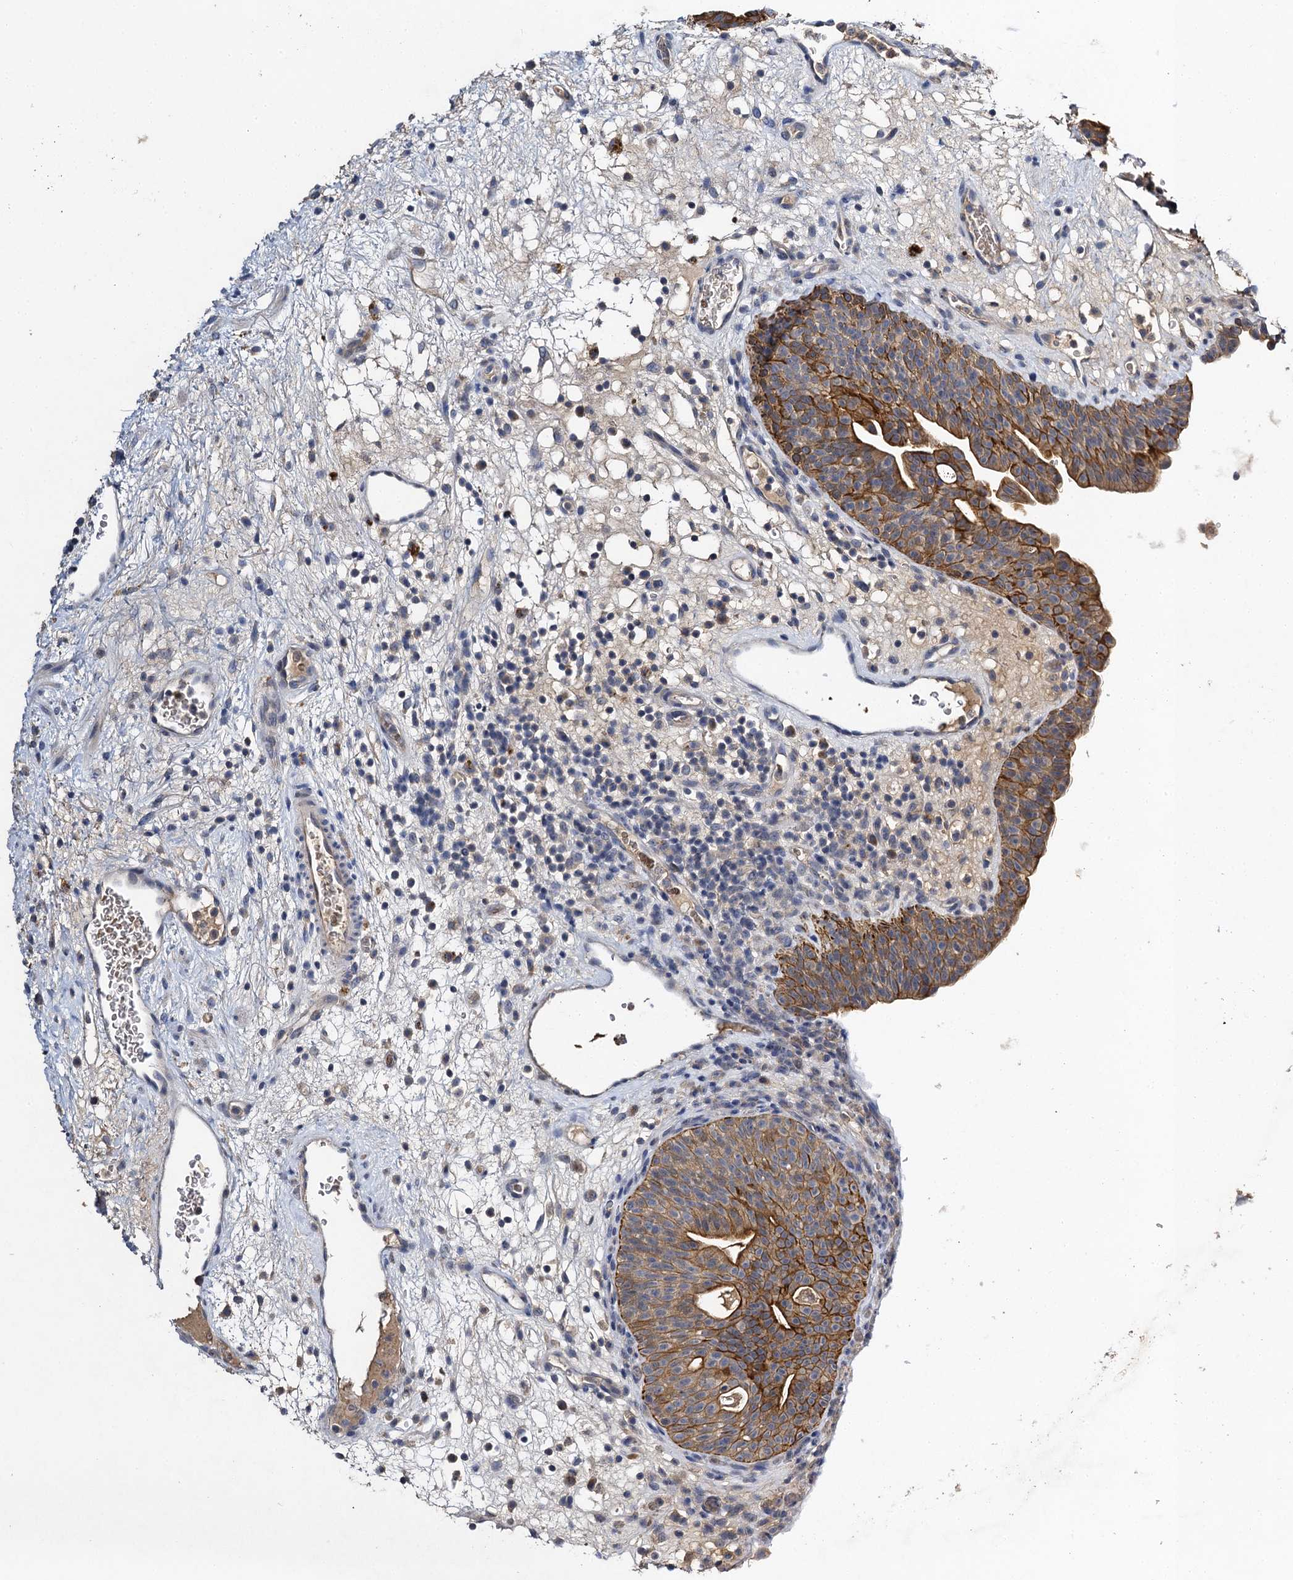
{"staining": {"intensity": "moderate", "quantity": ">75%", "location": "cytoplasmic/membranous"}, "tissue": "urinary bladder", "cell_type": "Urothelial cells", "image_type": "normal", "snomed": [{"axis": "morphology", "description": "Normal tissue, NOS"}, {"axis": "topography", "description": "Urinary bladder"}], "caption": "A brown stain highlights moderate cytoplasmic/membranous positivity of a protein in urothelial cells of unremarkable human urinary bladder. (brown staining indicates protein expression, while blue staining denotes nuclei).", "gene": "SLC11A2", "patient": {"sex": "male", "age": 71}}